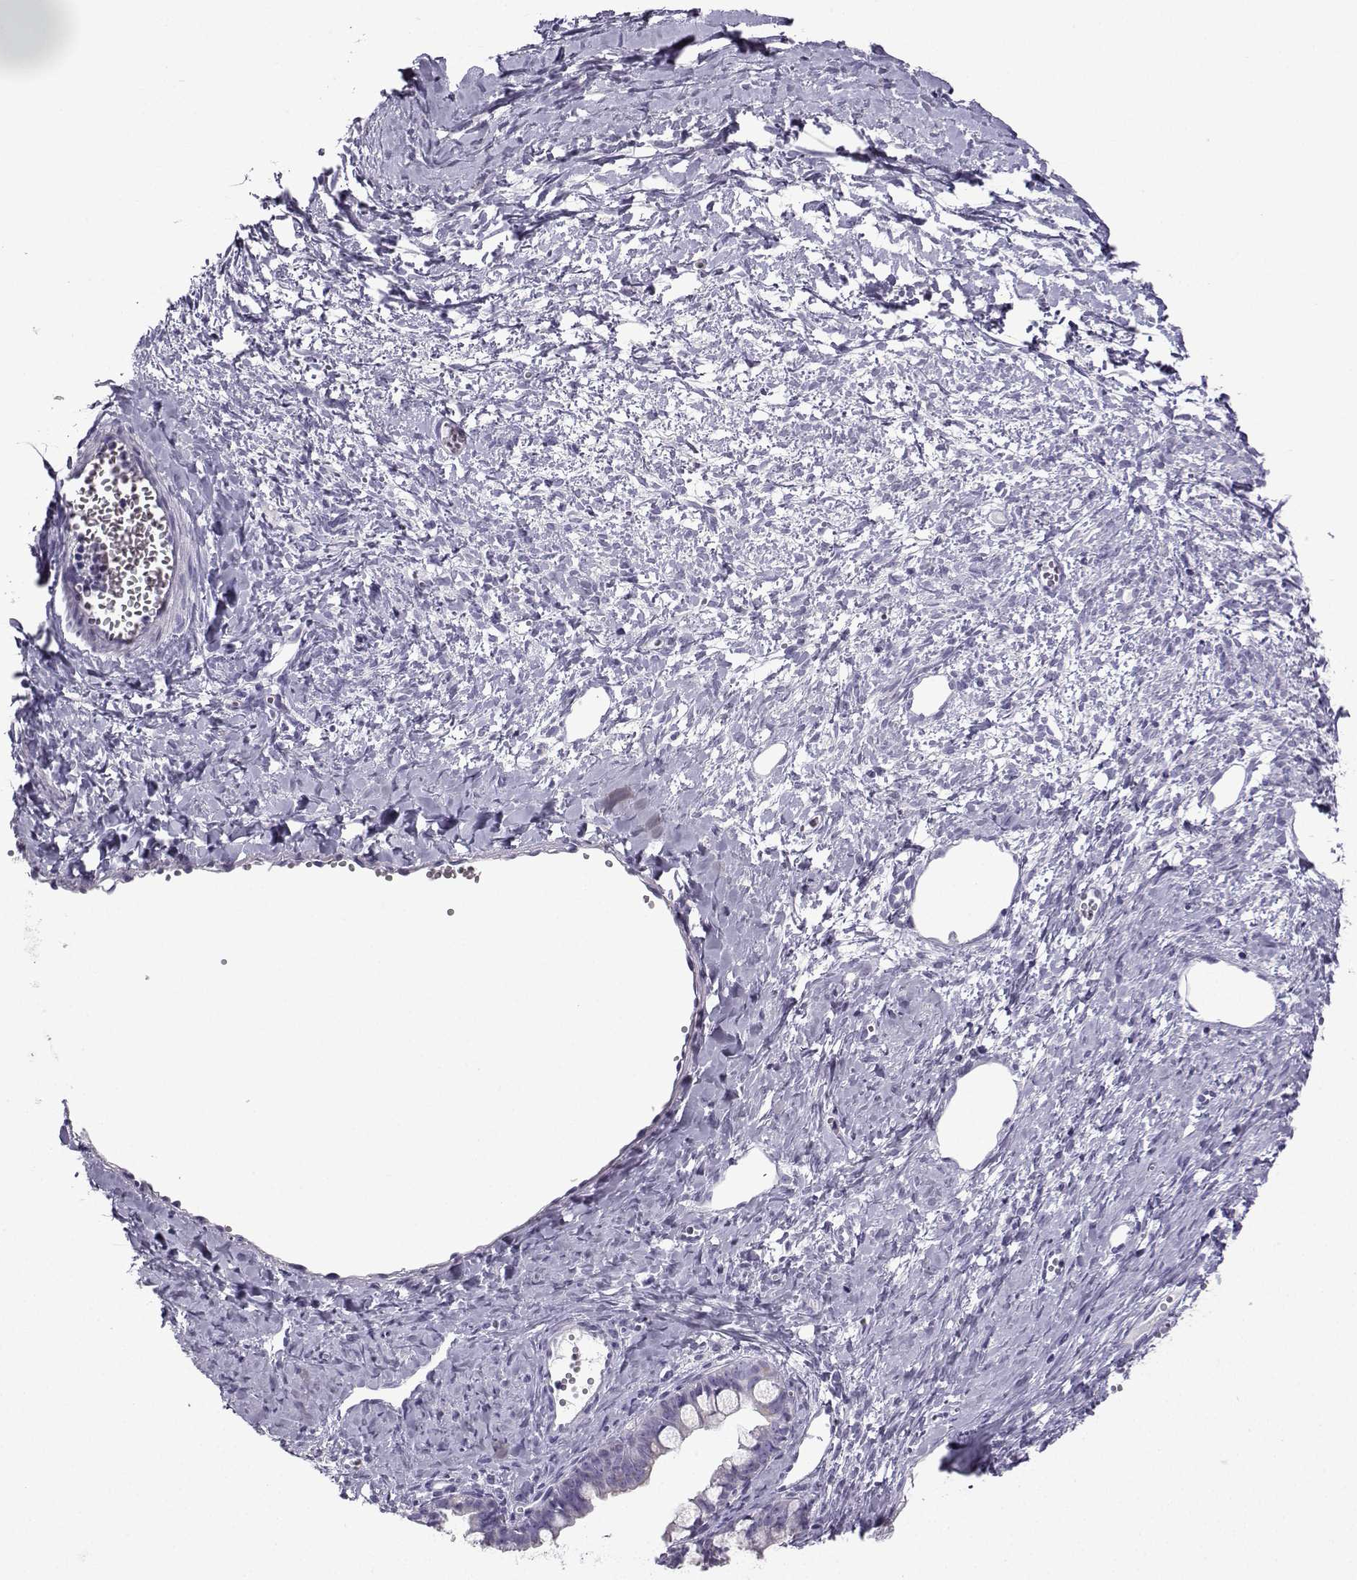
{"staining": {"intensity": "negative", "quantity": "none", "location": "none"}, "tissue": "ovarian cancer", "cell_type": "Tumor cells", "image_type": "cancer", "snomed": [{"axis": "morphology", "description": "Cystadenocarcinoma, mucinous, NOS"}, {"axis": "topography", "description": "Ovary"}], "caption": "IHC of ovarian cancer demonstrates no staining in tumor cells.", "gene": "NEFL", "patient": {"sex": "female", "age": 63}}